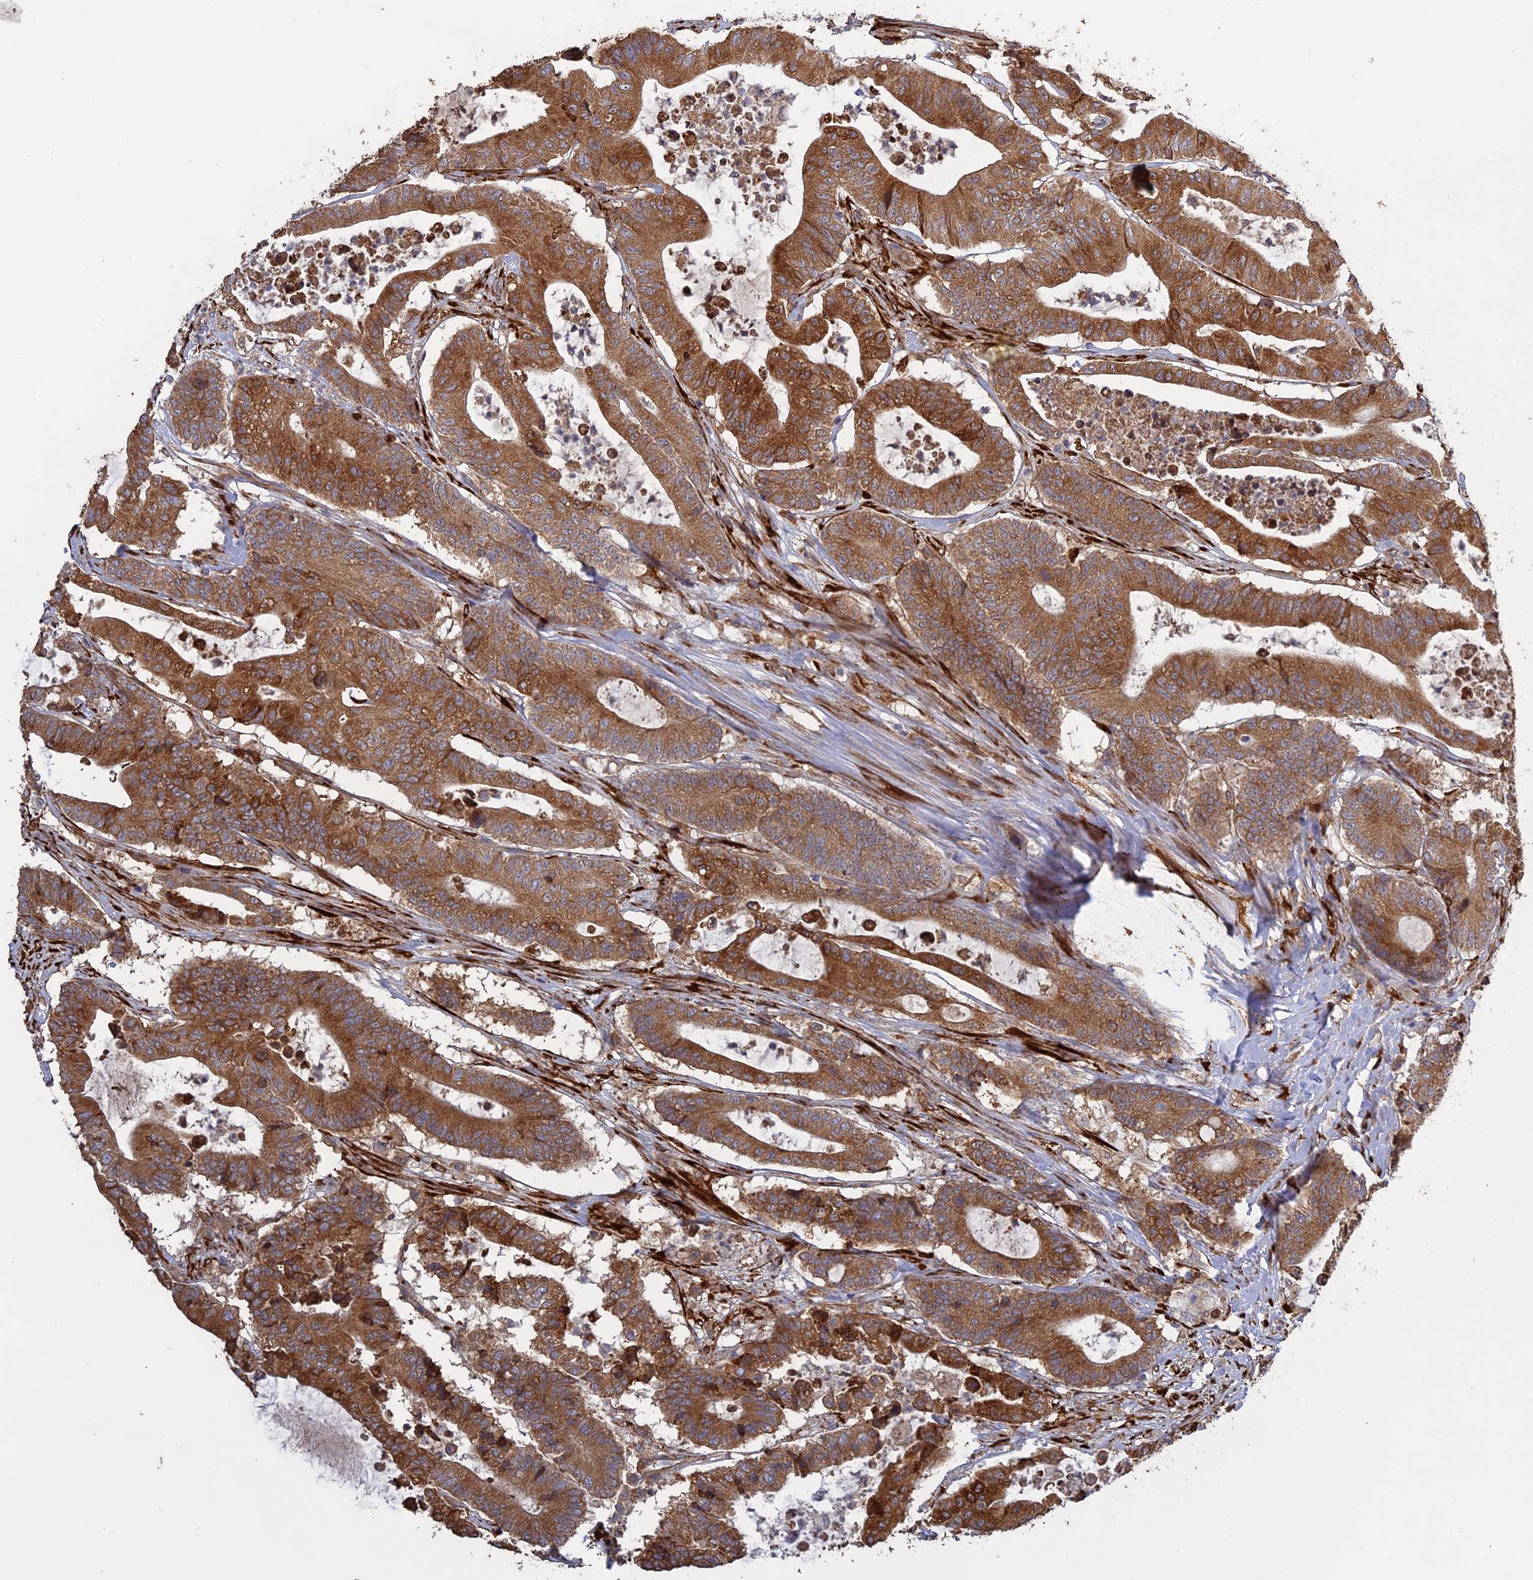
{"staining": {"intensity": "moderate", "quantity": ">75%", "location": "cytoplasmic/membranous"}, "tissue": "colorectal cancer", "cell_type": "Tumor cells", "image_type": "cancer", "snomed": [{"axis": "morphology", "description": "Adenocarcinoma, NOS"}, {"axis": "topography", "description": "Colon"}], "caption": "A brown stain shows moderate cytoplasmic/membranous expression of a protein in human adenocarcinoma (colorectal) tumor cells.", "gene": "PPIC", "patient": {"sex": "female", "age": 84}}